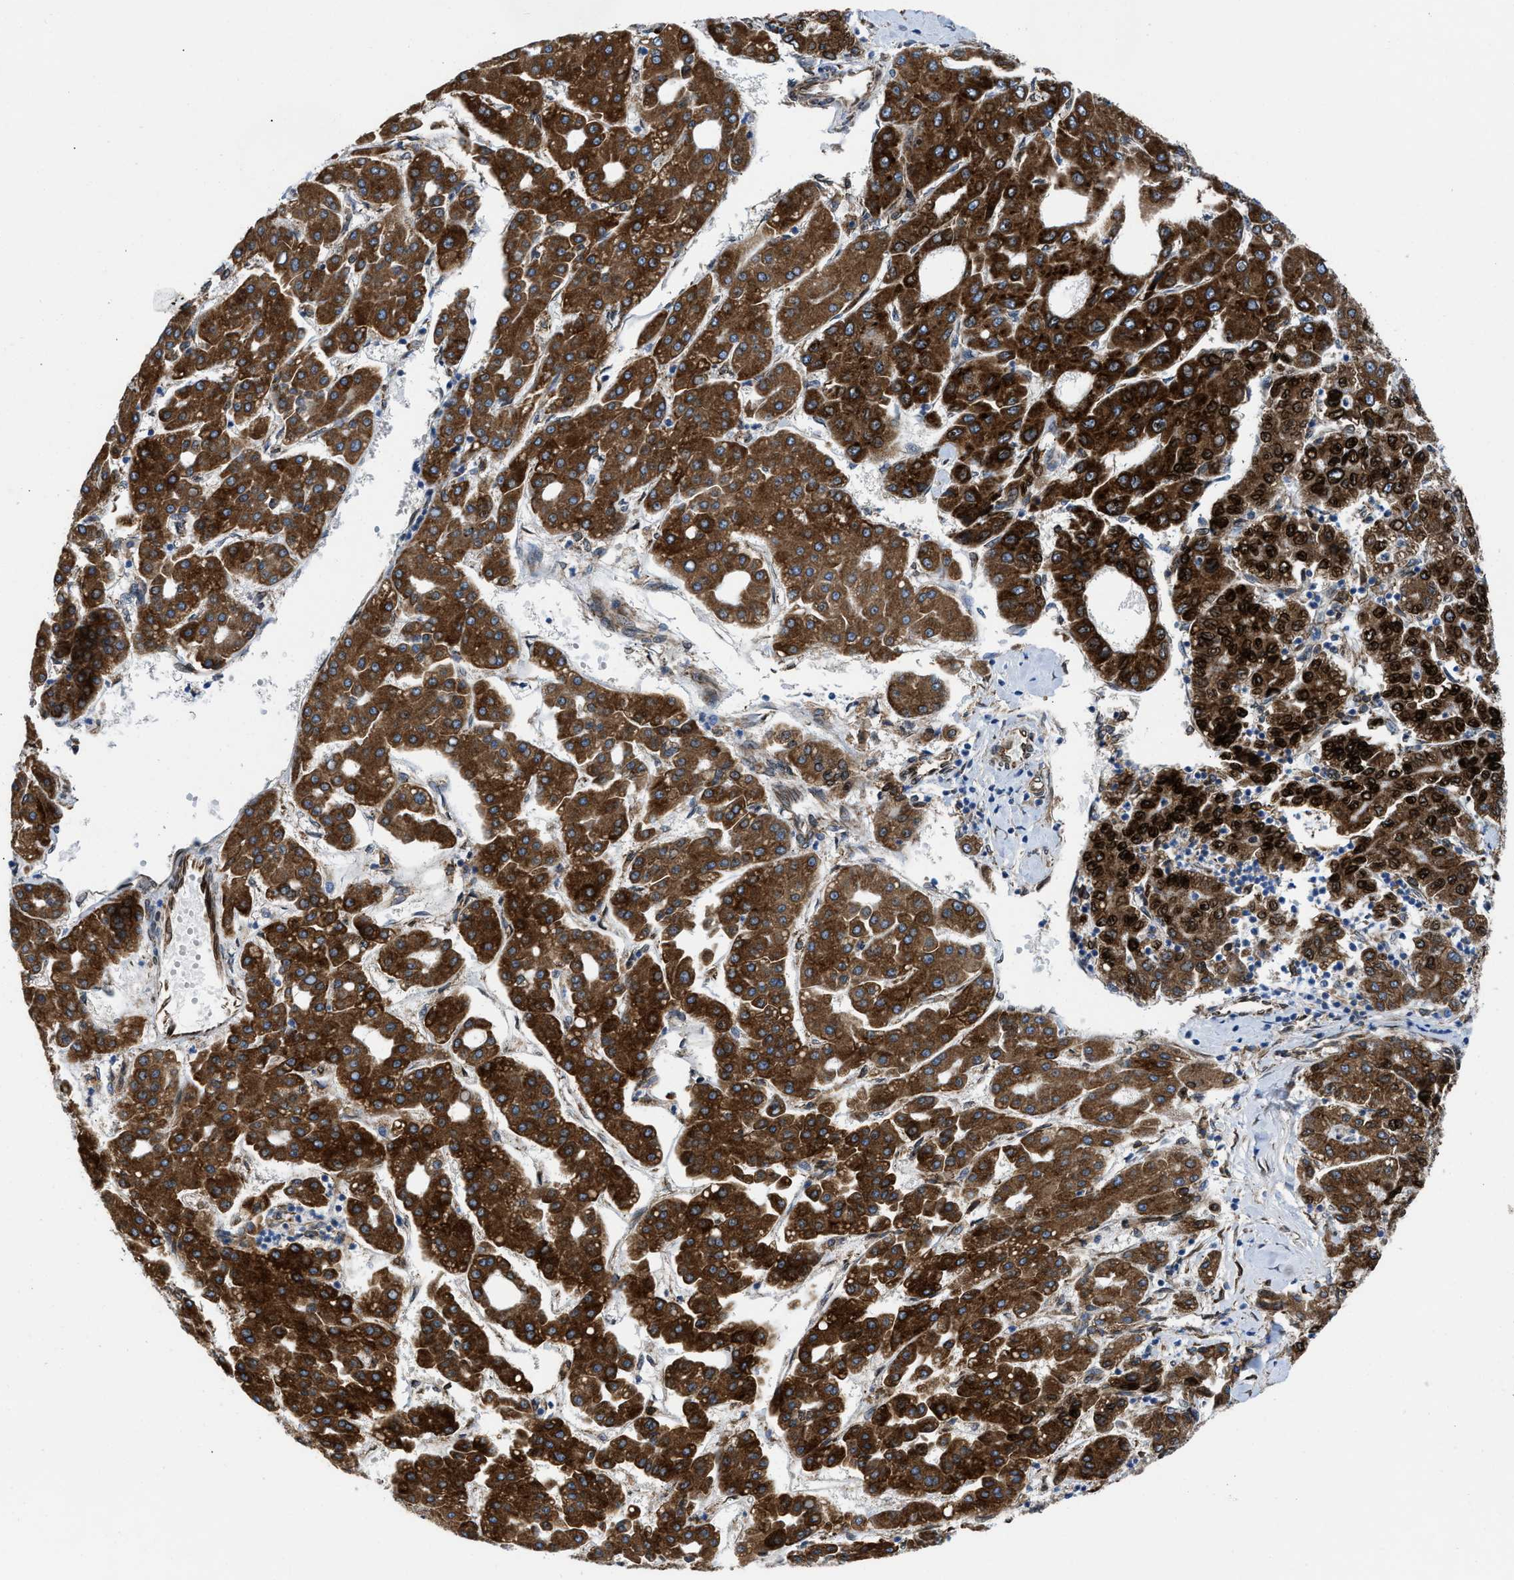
{"staining": {"intensity": "strong", "quantity": ">75%", "location": "cytoplasmic/membranous"}, "tissue": "liver cancer", "cell_type": "Tumor cells", "image_type": "cancer", "snomed": [{"axis": "morphology", "description": "Carcinoma, Hepatocellular, NOS"}, {"axis": "topography", "description": "Liver"}], "caption": "Human liver hepatocellular carcinoma stained with a protein marker exhibits strong staining in tumor cells.", "gene": "ERLIN2", "patient": {"sex": "male", "age": 65}}